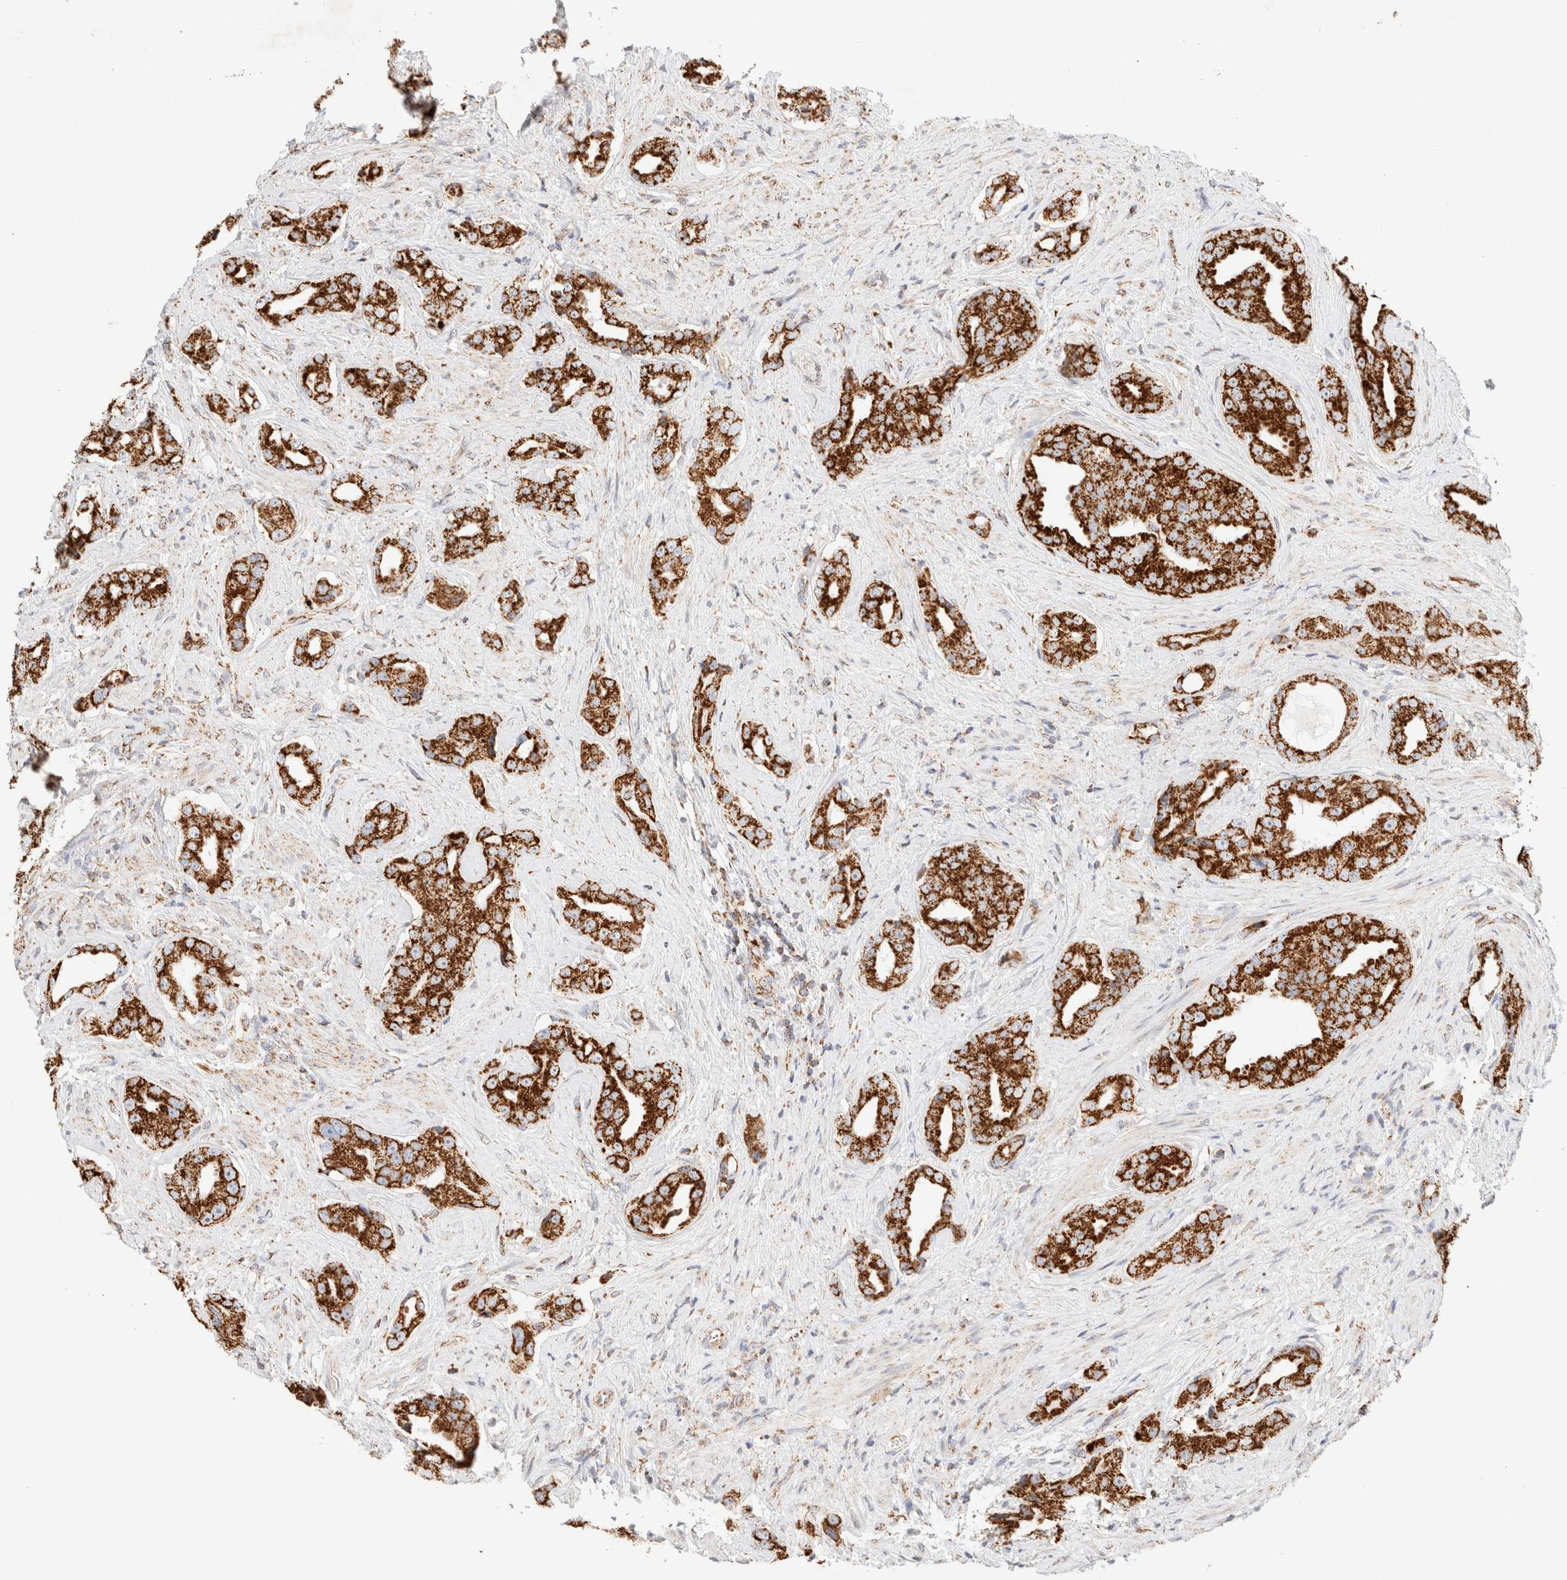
{"staining": {"intensity": "strong", "quantity": ">75%", "location": "cytoplasmic/membranous"}, "tissue": "prostate cancer", "cell_type": "Tumor cells", "image_type": "cancer", "snomed": [{"axis": "morphology", "description": "Adenocarcinoma, High grade"}, {"axis": "topography", "description": "Prostate"}], "caption": "Immunohistochemical staining of adenocarcinoma (high-grade) (prostate) reveals high levels of strong cytoplasmic/membranous protein positivity in about >75% of tumor cells.", "gene": "PHB2", "patient": {"sex": "male", "age": 71}}